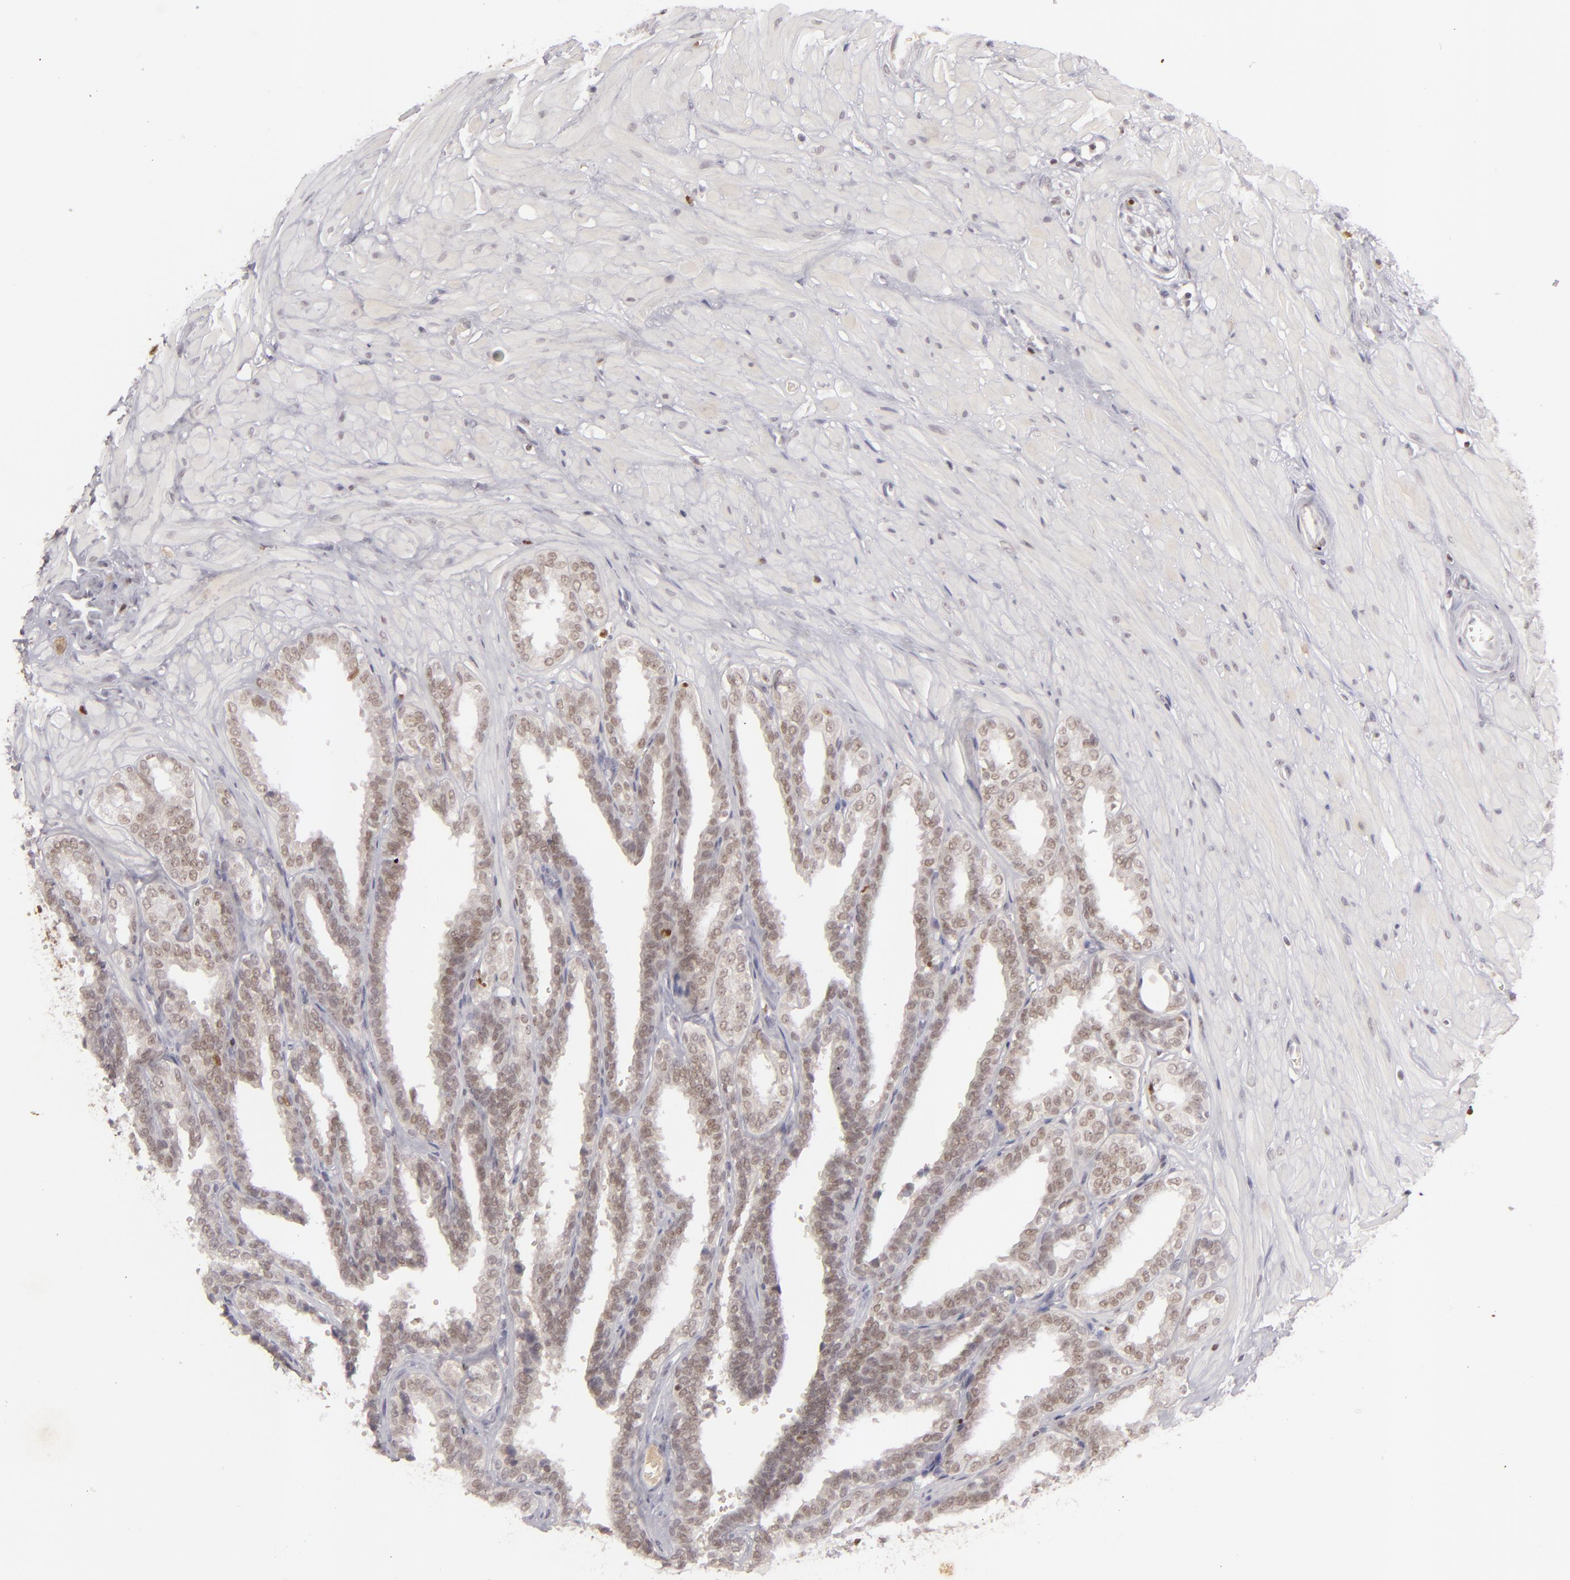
{"staining": {"intensity": "weak", "quantity": ">75%", "location": "nuclear"}, "tissue": "seminal vesicle", "cell_type": "Glandular cells", "image_type": "normal", "snomed": [{"axis": "morphology", "description": "Normal tissue, NOS"}, {"axis": "topography", "description": "Seminal veicle"}], "caption": "The image shows immunohistochemical staining of unremarkable seminal vesicle. There is weak nuclear positivity is present in approximately >75% of glandular cells.", "gene": "FEN1", "patient": {"sex": "male", "age": 26}}